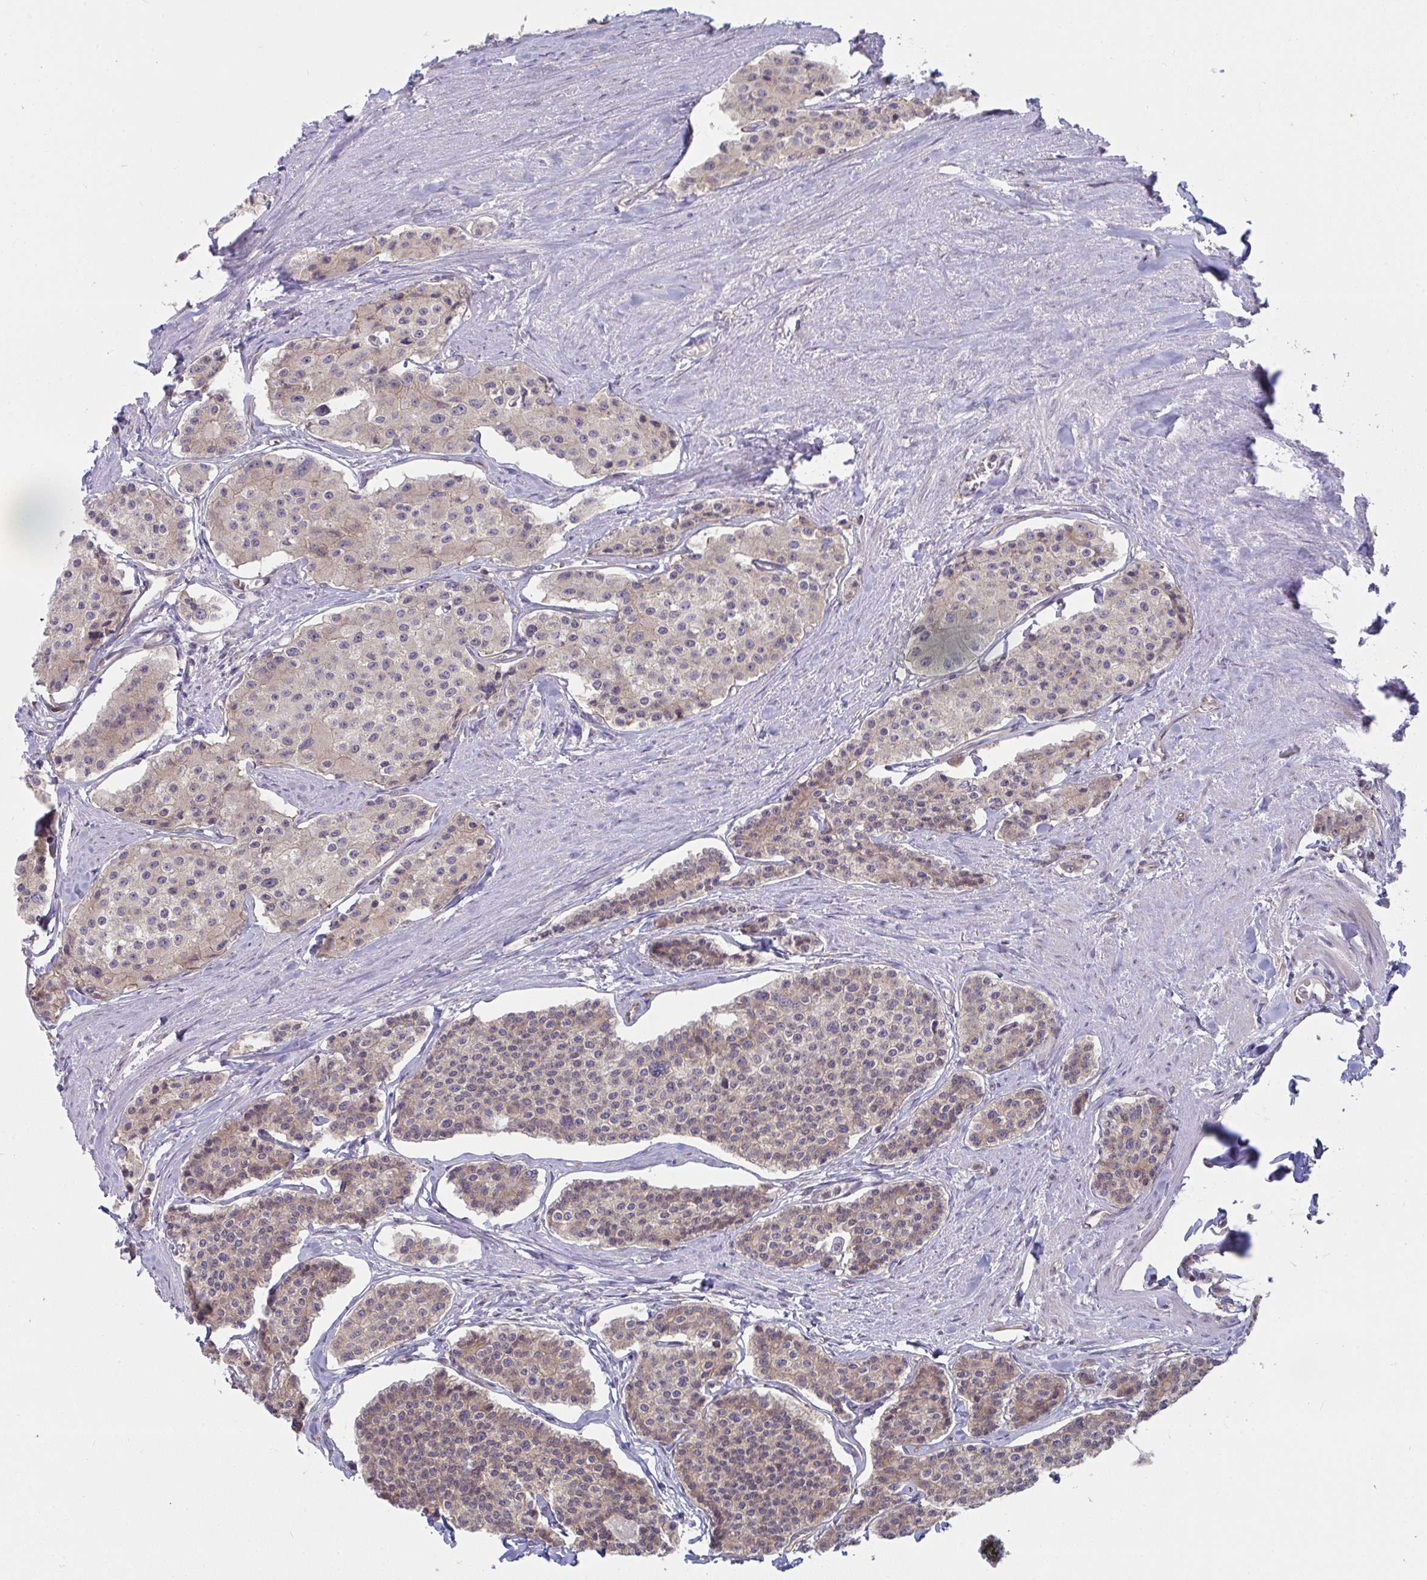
{"staining": {"intensity": "weak", "quantity": ">75%", "location": "cytoplasmic/membranous"}, "tissue": "carcinoid", "cell_type": "Tumor cells", "image_type": "cancer", "snomed": [{"axis": "morphology", "description": "Carcinoid, malignant, NOS"}, {"axis": "topography", "description": "Small intestine"}], "caption": "IHC staining of carcinoid (malignant), which reveals low levels of weak cytoplasmic/membranous staining in about >75% of tumor cells indicating weak cytoplasmic/membranous protein positivity. The staining was performed using DAB (brown) for protein detection and nuclei were counterstained in hematoxylin (blue).", "gene": "CASP9", "patient": {"sex": "female", "age": 65}}